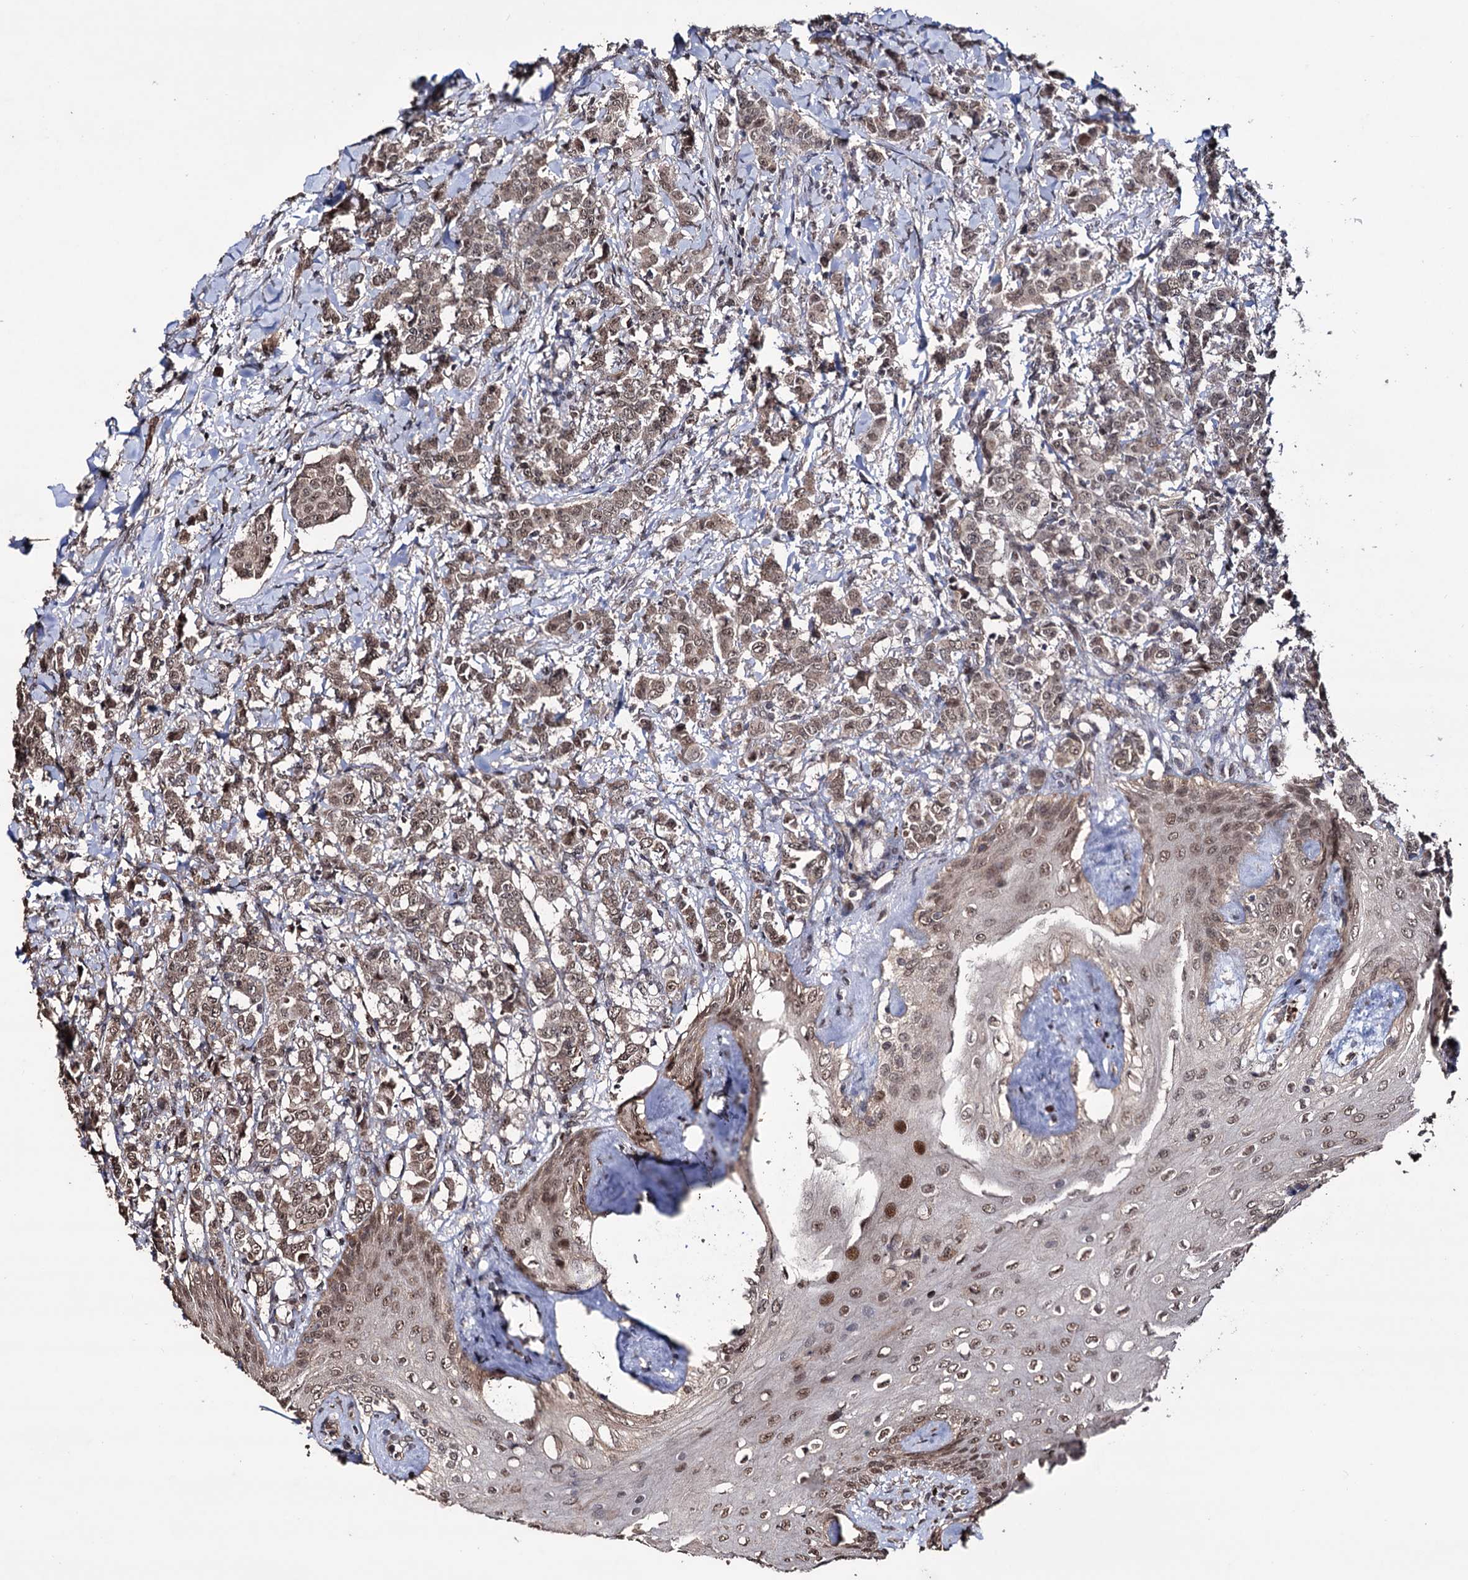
{"staining": {"intensity": "moderate", "quantity": ">75%", "location": "cytoplasmic/membranous,nuclear"}, "tissue": "breast cancer", "cell_type": "Tumor cells", "image_type": "cancer", "snomed": [{"axis": "morphology", "description": "Duct carcinoma"}, {"axis": "topography", "description": "Breast"}], "caption": "Immunohistochemistry (IHC) photomicrograph of human breast cancer stained for a protein (brown), which demonstrates medium levels of moderate cytoplasmic/membranous and nuclear positivity in approximately >75% of tumor cells.", "gene": "KLF5", "patient": {"sex": "female", "age": 40}}